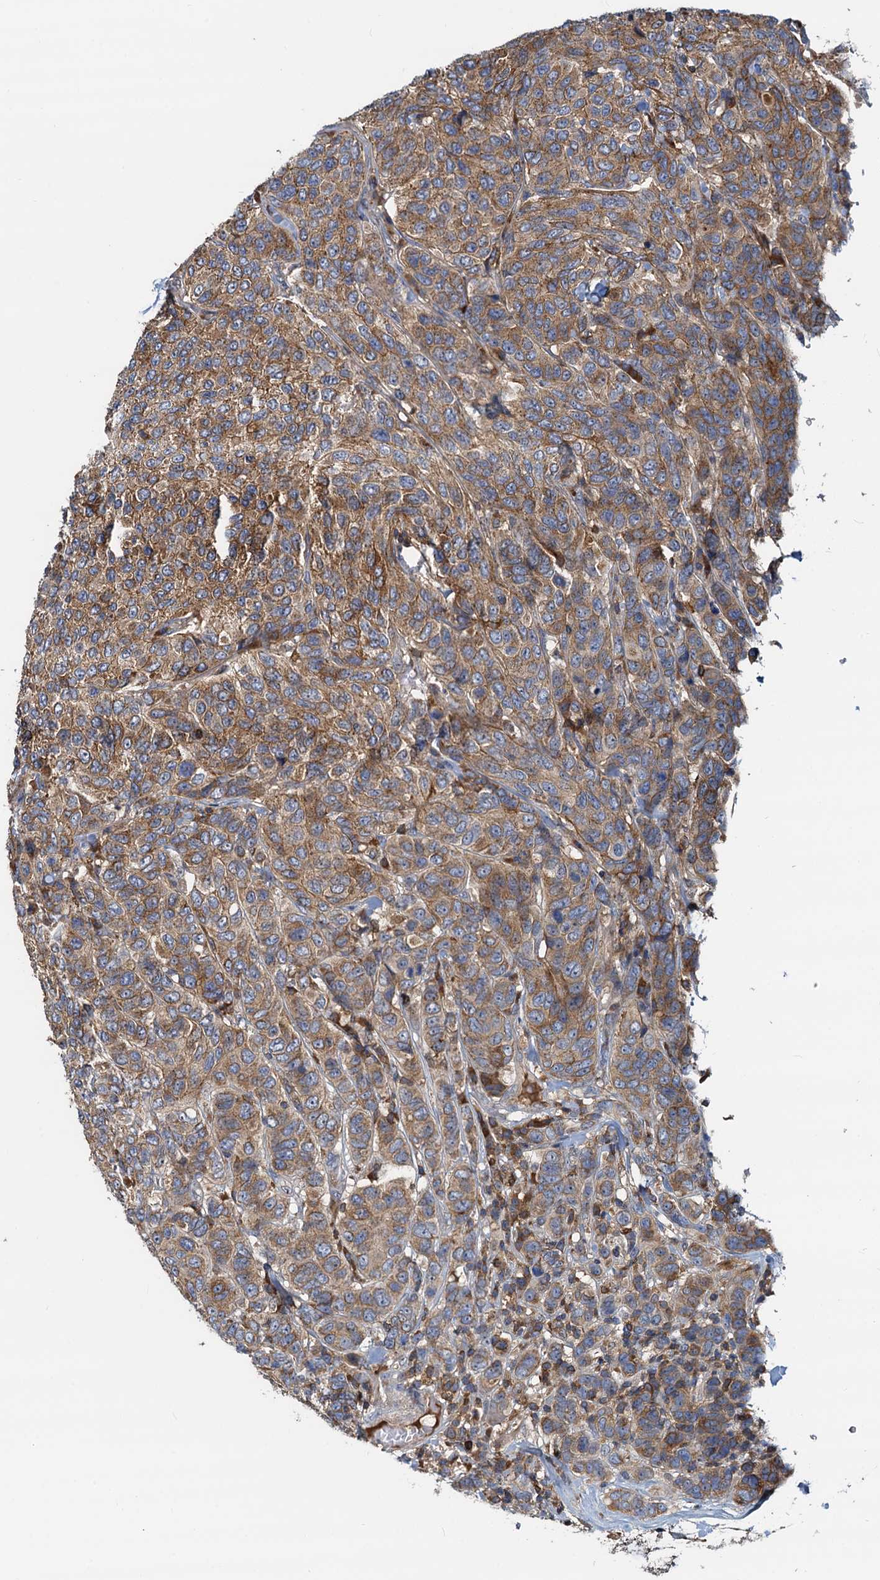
{"staining": {"intensity": "moderate", "quantity": ">75%", "location": "cytoplasmic/membranous"}, "tissue": "breast cancer", "cell_type": "Tumor cells", "image_type": "cancer", "snomed": [{"axis": "morphology", "description": "Duct carcinoma"}, {"axis": "topography", "description": "Breast"}], "caption": "A brown stain shows moderate cytoplasmic/membranous positivity of a protein in infiltrating ductal carcinoma (breast) tumor cells. (brown staining indicates protein expression, while blue staining denotes nuclei).", "gene": "LNX2", "patient": {"sex": "female", "age": 55}}